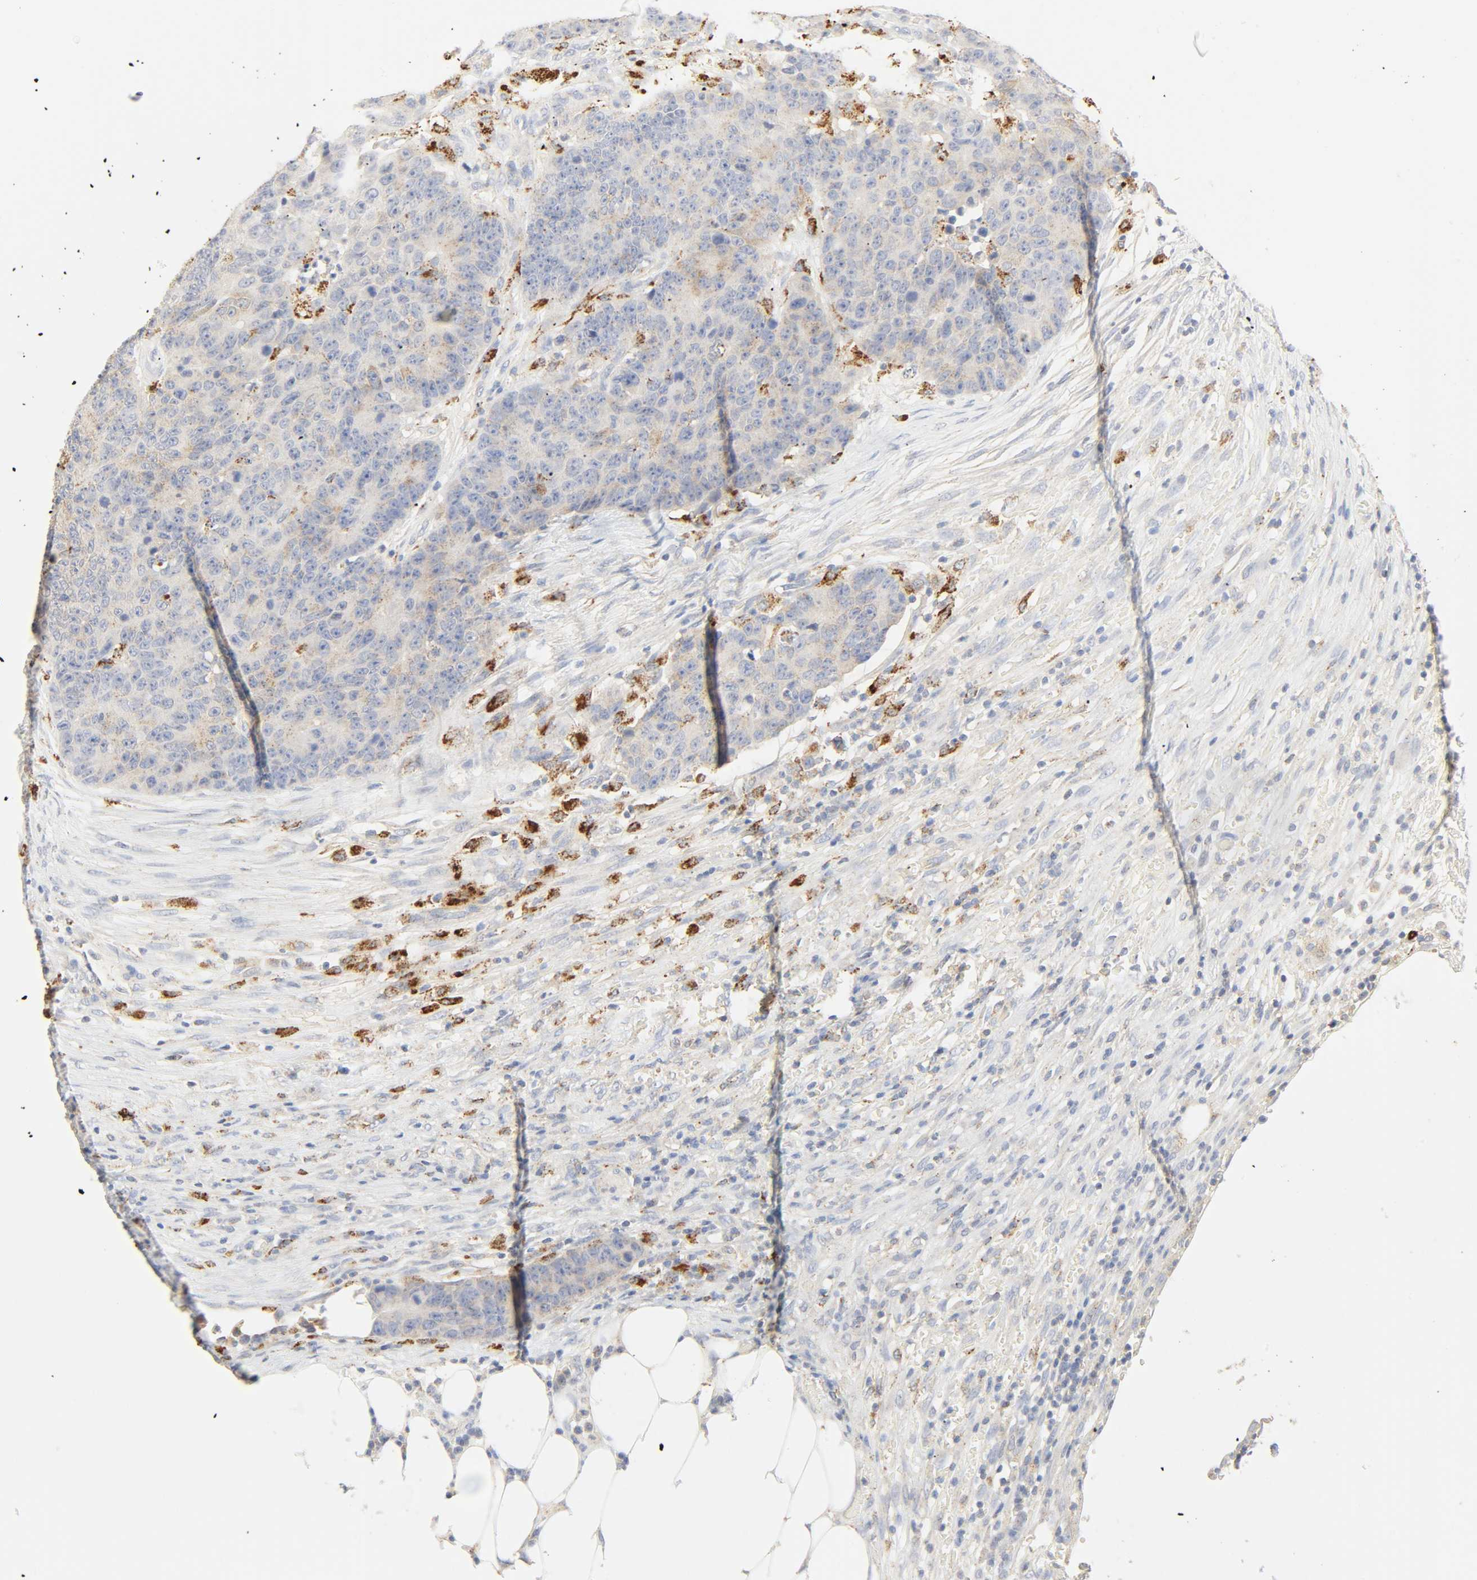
{"staining": {"intensity": "weak", "quantity": ">75%", "location": "cytoplasmic/membranous"}, "tissue": "colorectal cancer", "cell_type": "Tumor cells", "image_type": "cancer", "snomed": [{"axis": "morphology", "description": "Adenocarcinoma, NOS"}, {"axis": "topography", "description": "Colon"}], "caption": "DAB immunohistochemical staining of human adenocarcinoma (colorectal) demonstrates weak cytoplasmic/membranous protein expression in approximately >75% of tumor cells. Nuclei are stained in blue.", "gene": "CAMK2A", "patient": {"sex": "female", "age": 86}}